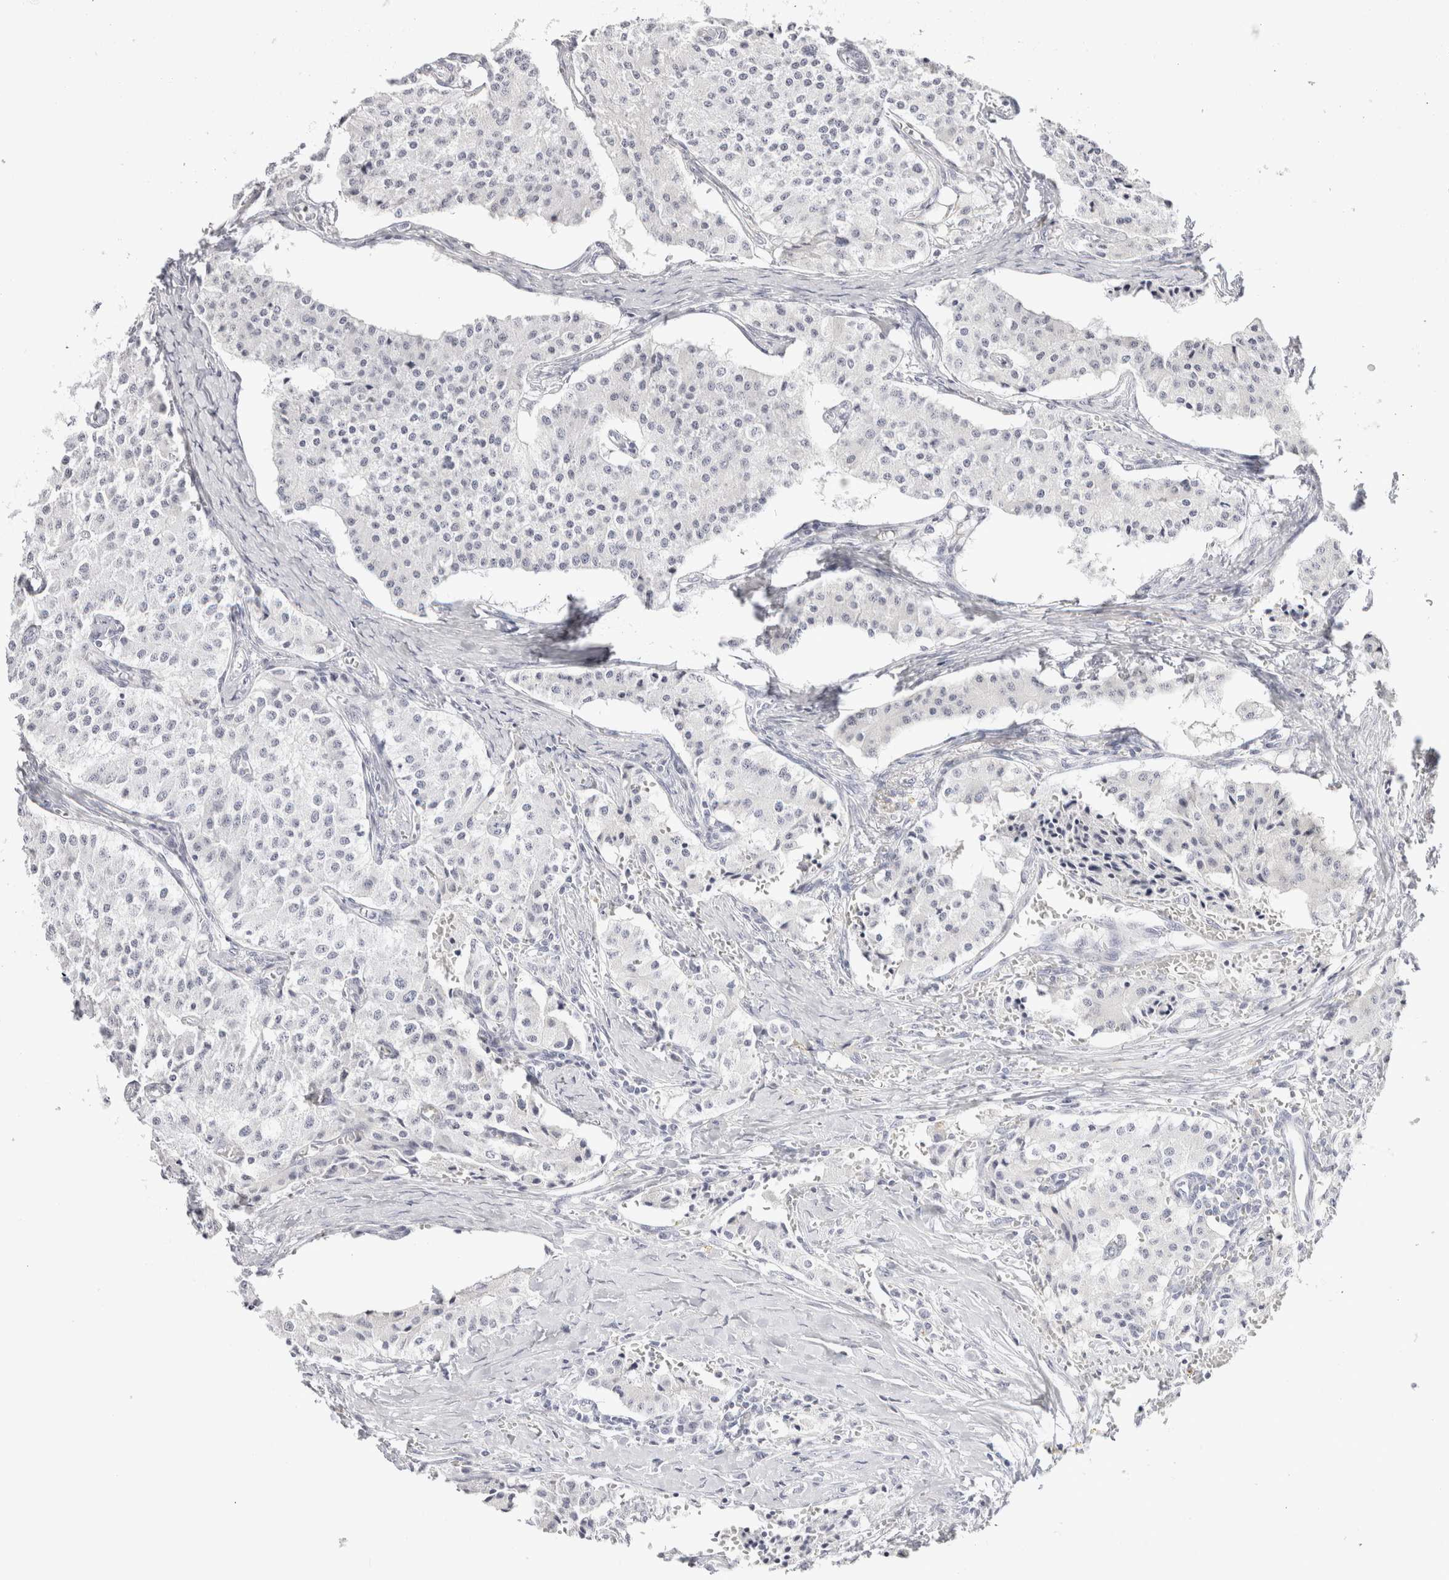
{"staining": {"intensity": "negative", "quantity": "none", "location": "none"}, "tissue": "carcinoid", "cell_type": "Tumor cells", "image_type": "cancer", "snomed": [{"axis": "morphology", "description": "Carcinoid, malignant, NOS"}, {"axis": "topography", "description": "Colon"}], "caption": "Immunohistochemistry micrograph of neoplastic tissue: human carcinoid stained with DAB displays no significant protein staining in tumor cells.", "gene": "GARIN1A", "patient": {"sex": "female", "age": 52}}